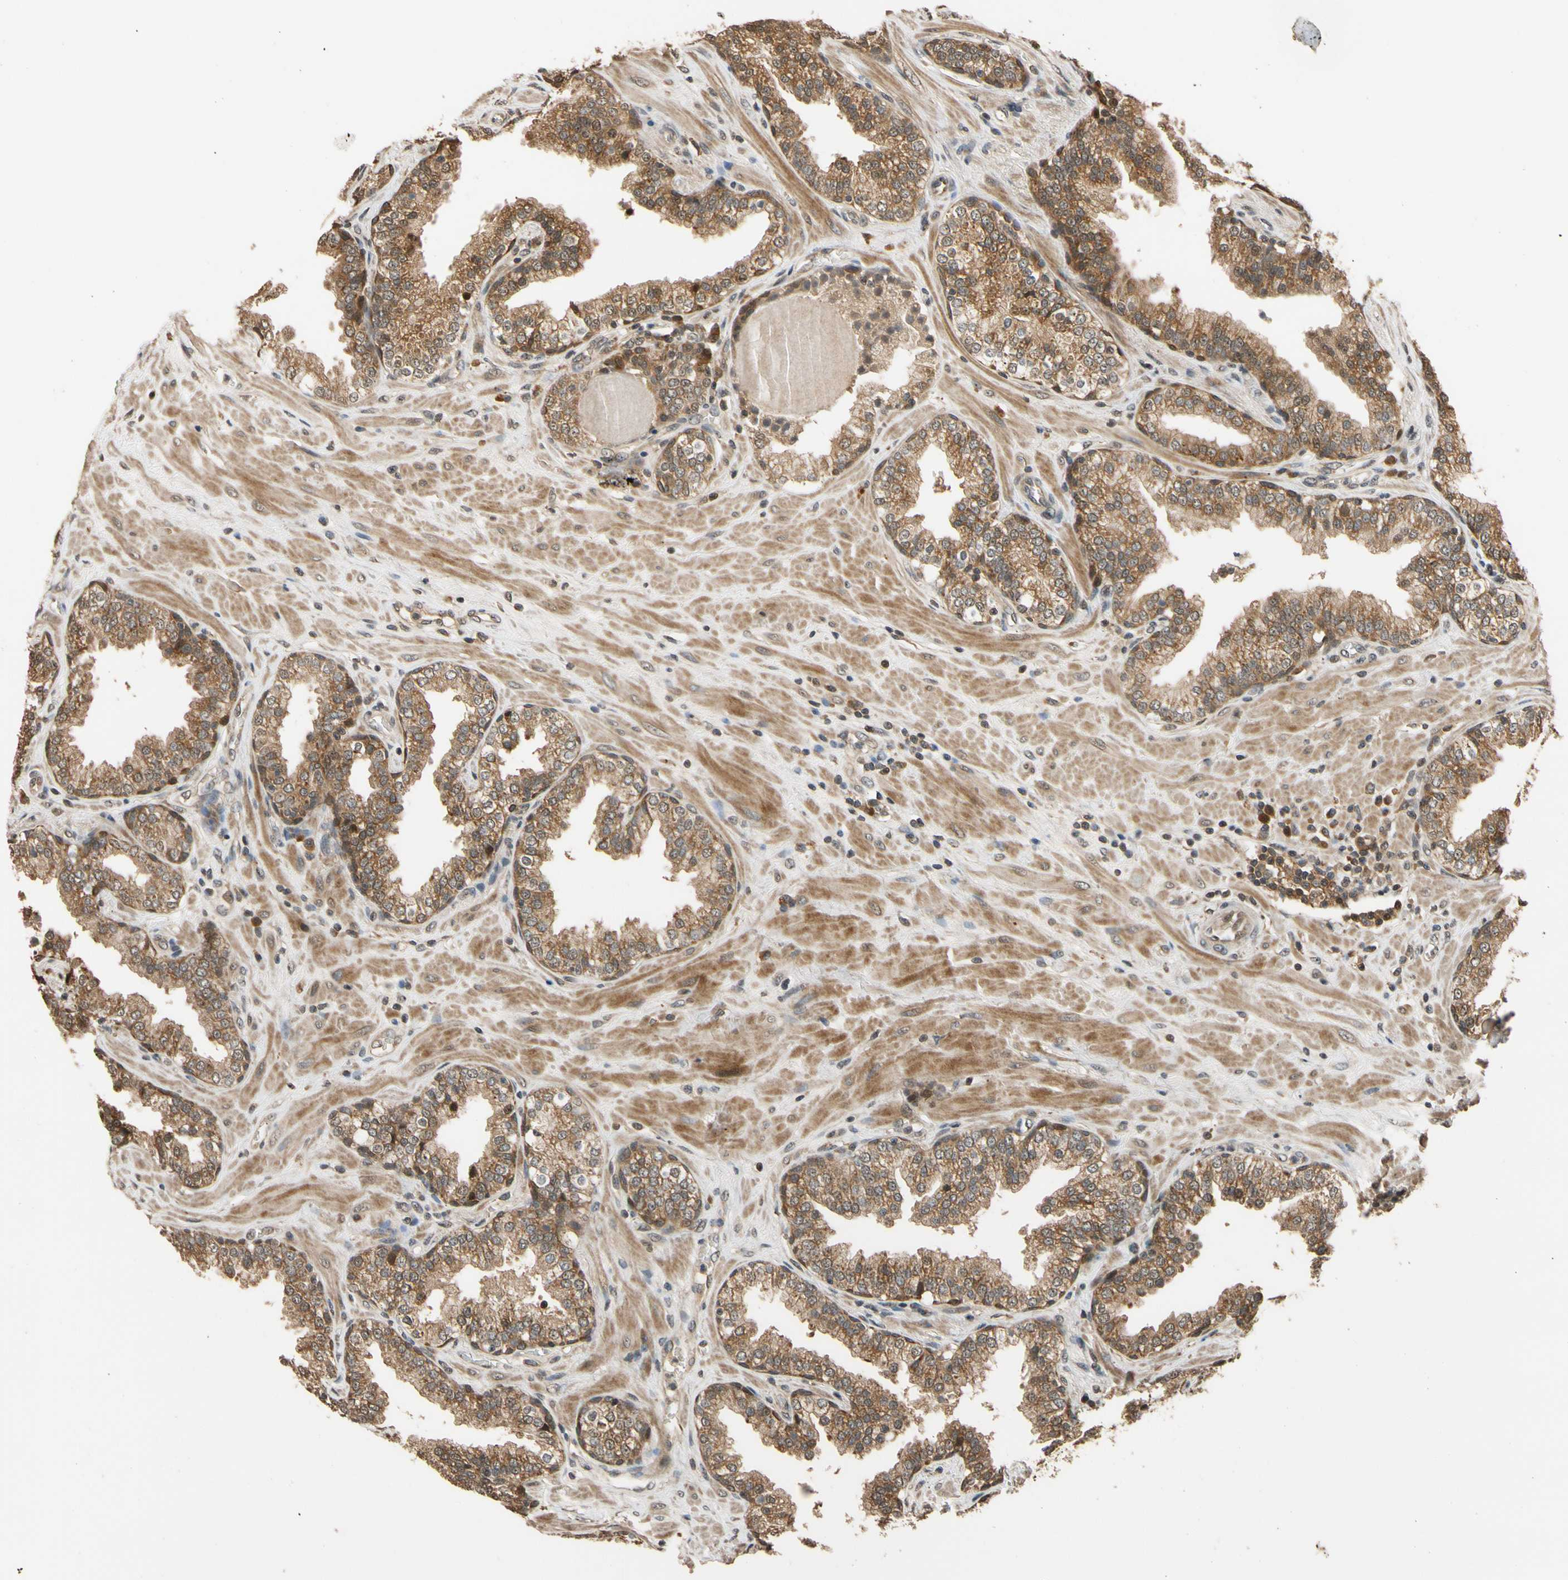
{"staining": {"intensity": "moderate", "quantity": ">75%", "location": "cytoplasmic/membranous"}, "tissue": "prostate", "cell_type": "Glandular cells", "image_type": "normal", "snomed": [{"axis": "morphology", "description": "Normal tissue, NOS"}, {"axis": "topography", "description": "Prostate"}], "caption": "Immunohistochemistry of unremarkable prostate displays medium levels of moderate cytoplasmic/membranous expression in about >75% of glandular cells. (DAB IHC with brightfield microscopy, high magnification).", "gene": "TMEM230", "patient": {"sex": "male", "age": 51}}